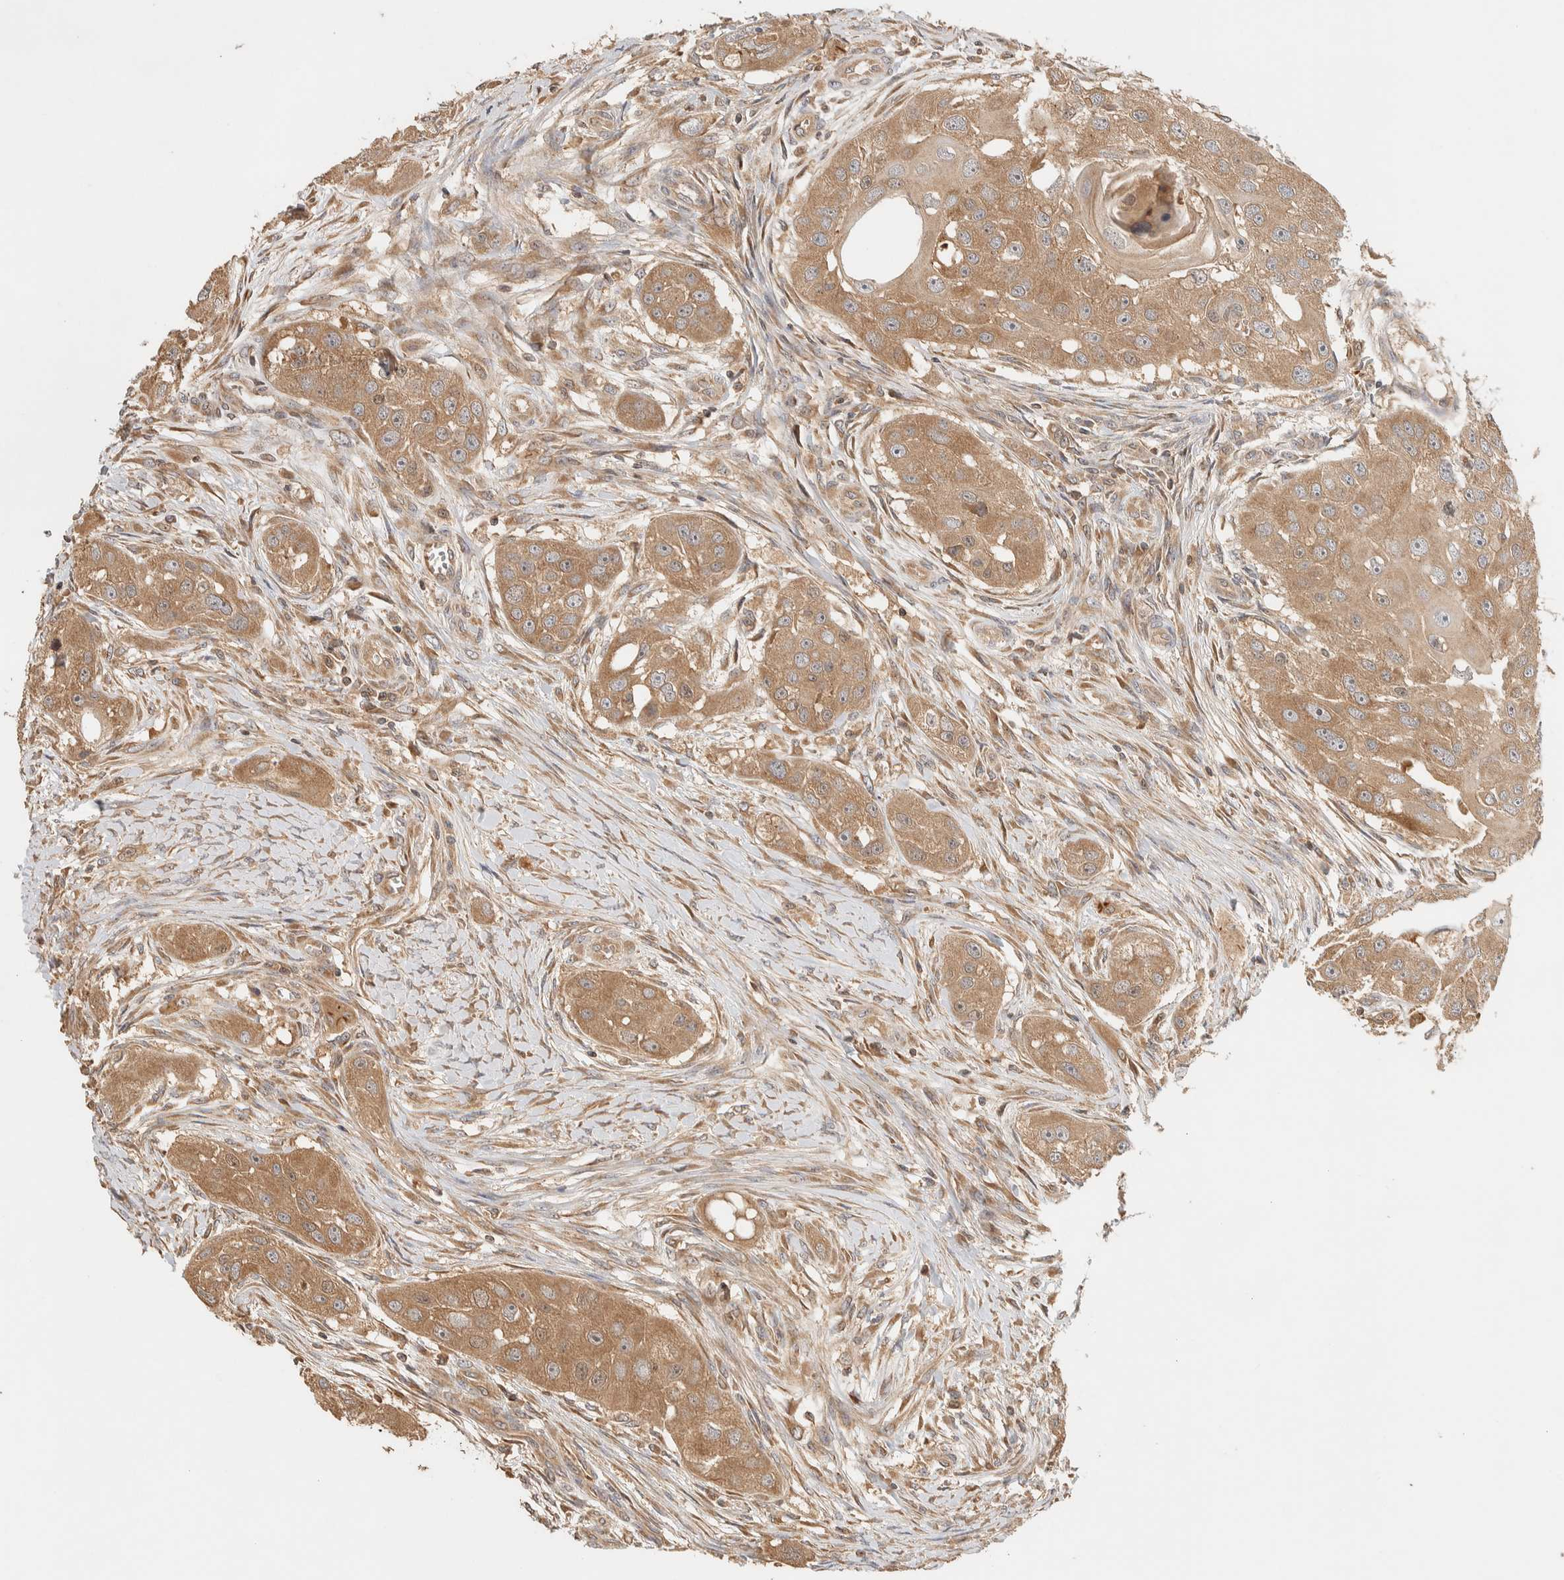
{"staining": {"intensity": "moderate", "quantity": ">75%", "location": "cytoplasmic/membranous"}, "tissue": "head and neck cancer", "cell_type": "Tumor cells", "image_type": "cancer", "snomed": [{"axis": "morphology", "description": "Normal tissue, NOS"}, {"axis": "morphology", "description": "Squamous cell carcinoma, NOS"}, {"axis": "topography", "description": "Skeletal muscle"}, {"axis": "topography", "description": "Head-Neck"}], "caption": "The image exhibits immunohistochemical staining of head and neck cancer (squamous cell carcinoma). There is moderate cytoplasmic/membranous staining is appreciated in approximately >75% of tumor cells. The staining was performed using DAB (3,3'-diaminobenzidine) to visualize the protein expression in brown, while the nuclei were stained in blue with hematoxylin (Magnification: 20x).", "gene": "TTI2", "patient": {"sex": "male", "age": 51}}